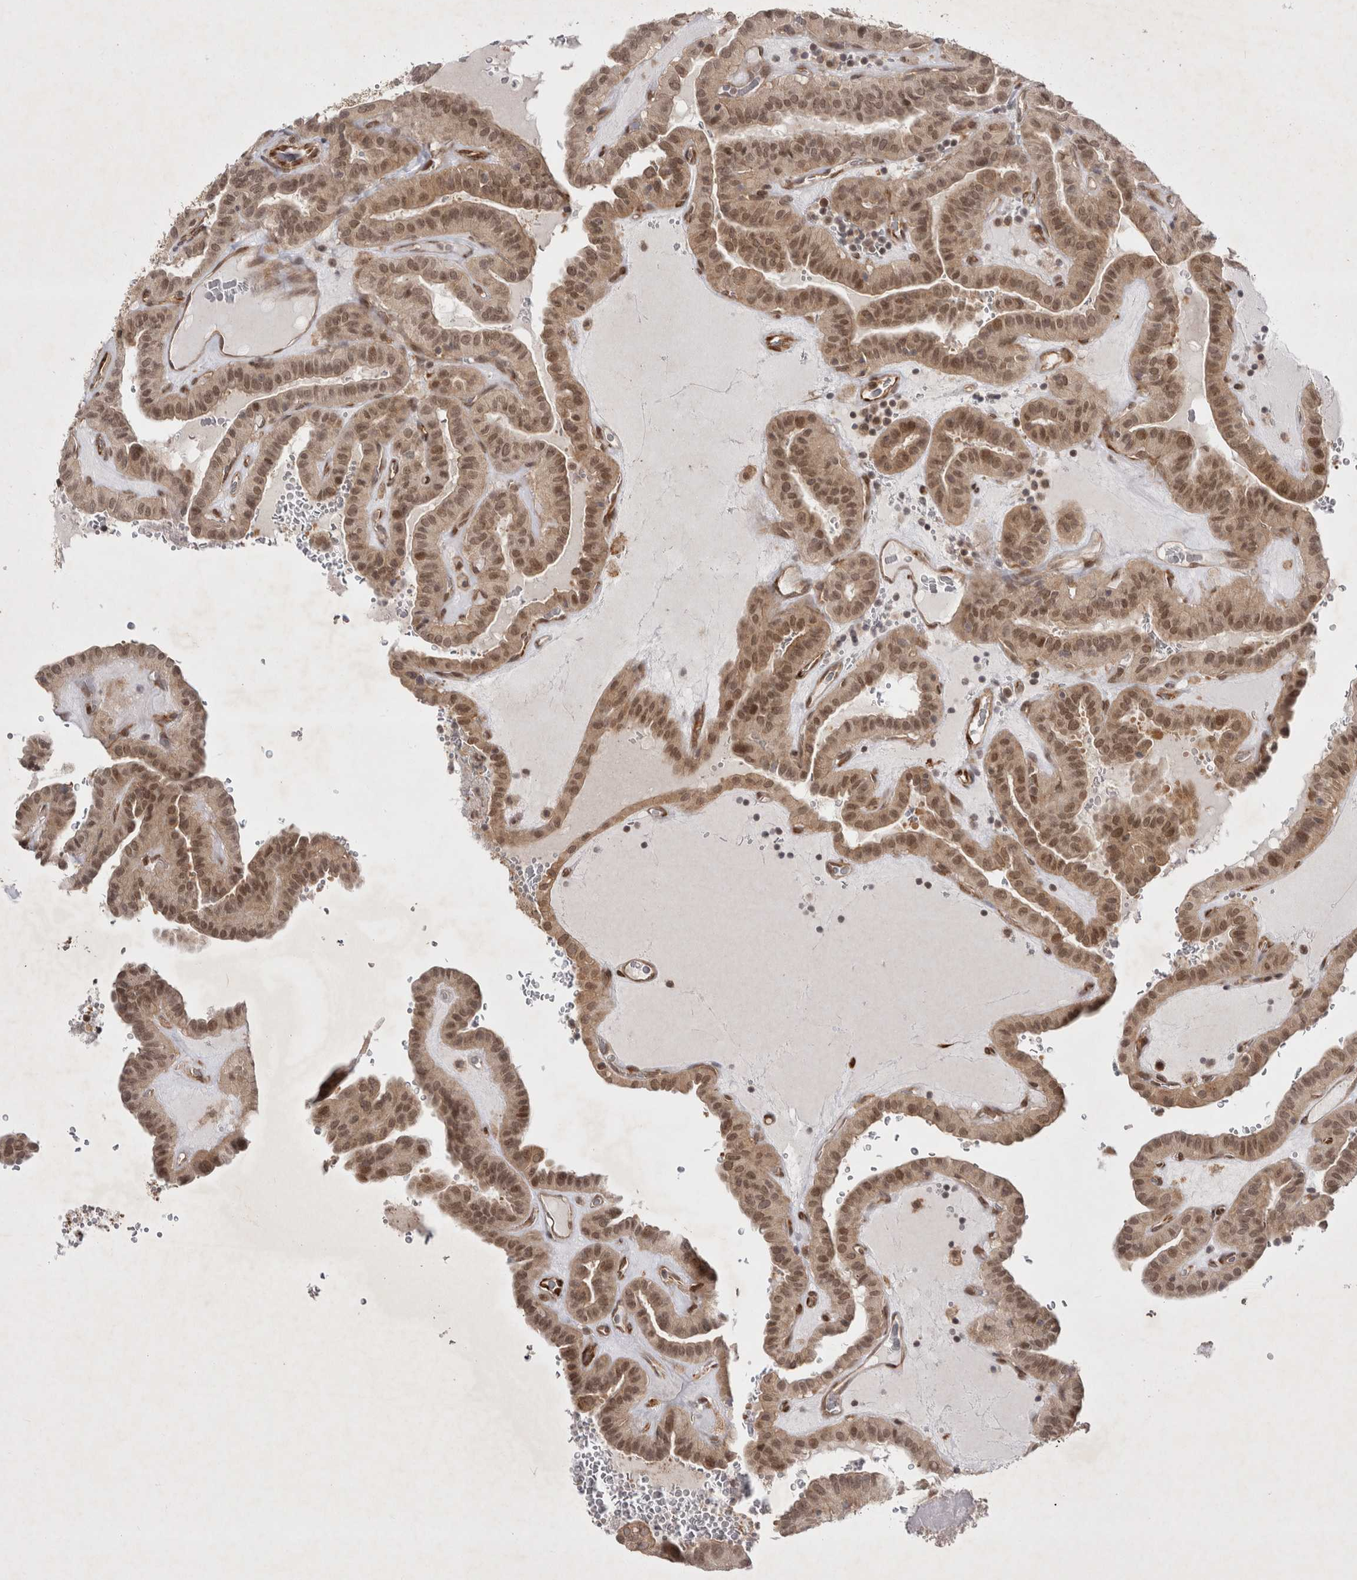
{"staining": {"intensity": "moderate", "quantity": ">75%", "location": "cytoplasmic/membranous,nuclear"}, "tissue": "thyroid cancer", "cell_type": "Tumor cells", "image_type": "cancer", "snomed": [{"axis": "morphology", "description": "Papillary adenocarcinoma, NOS"}, {"axis": "topography", "description": "Thyroid gland"}], "caption": "Immunohistochemistry micrograph of neoplastic tissue: thyroid cancer (papillary adenocarcinoma) stained using IHC reveals medium levels of moderate protein expression localized specifically in the cytoplasmic/membranous and nuclear of tumor cells, appearing as a cytoplasmic/membranous and nuclear brown color.", "gene": "ZNF318", "patient": {"sex": "male", "age": 77}}